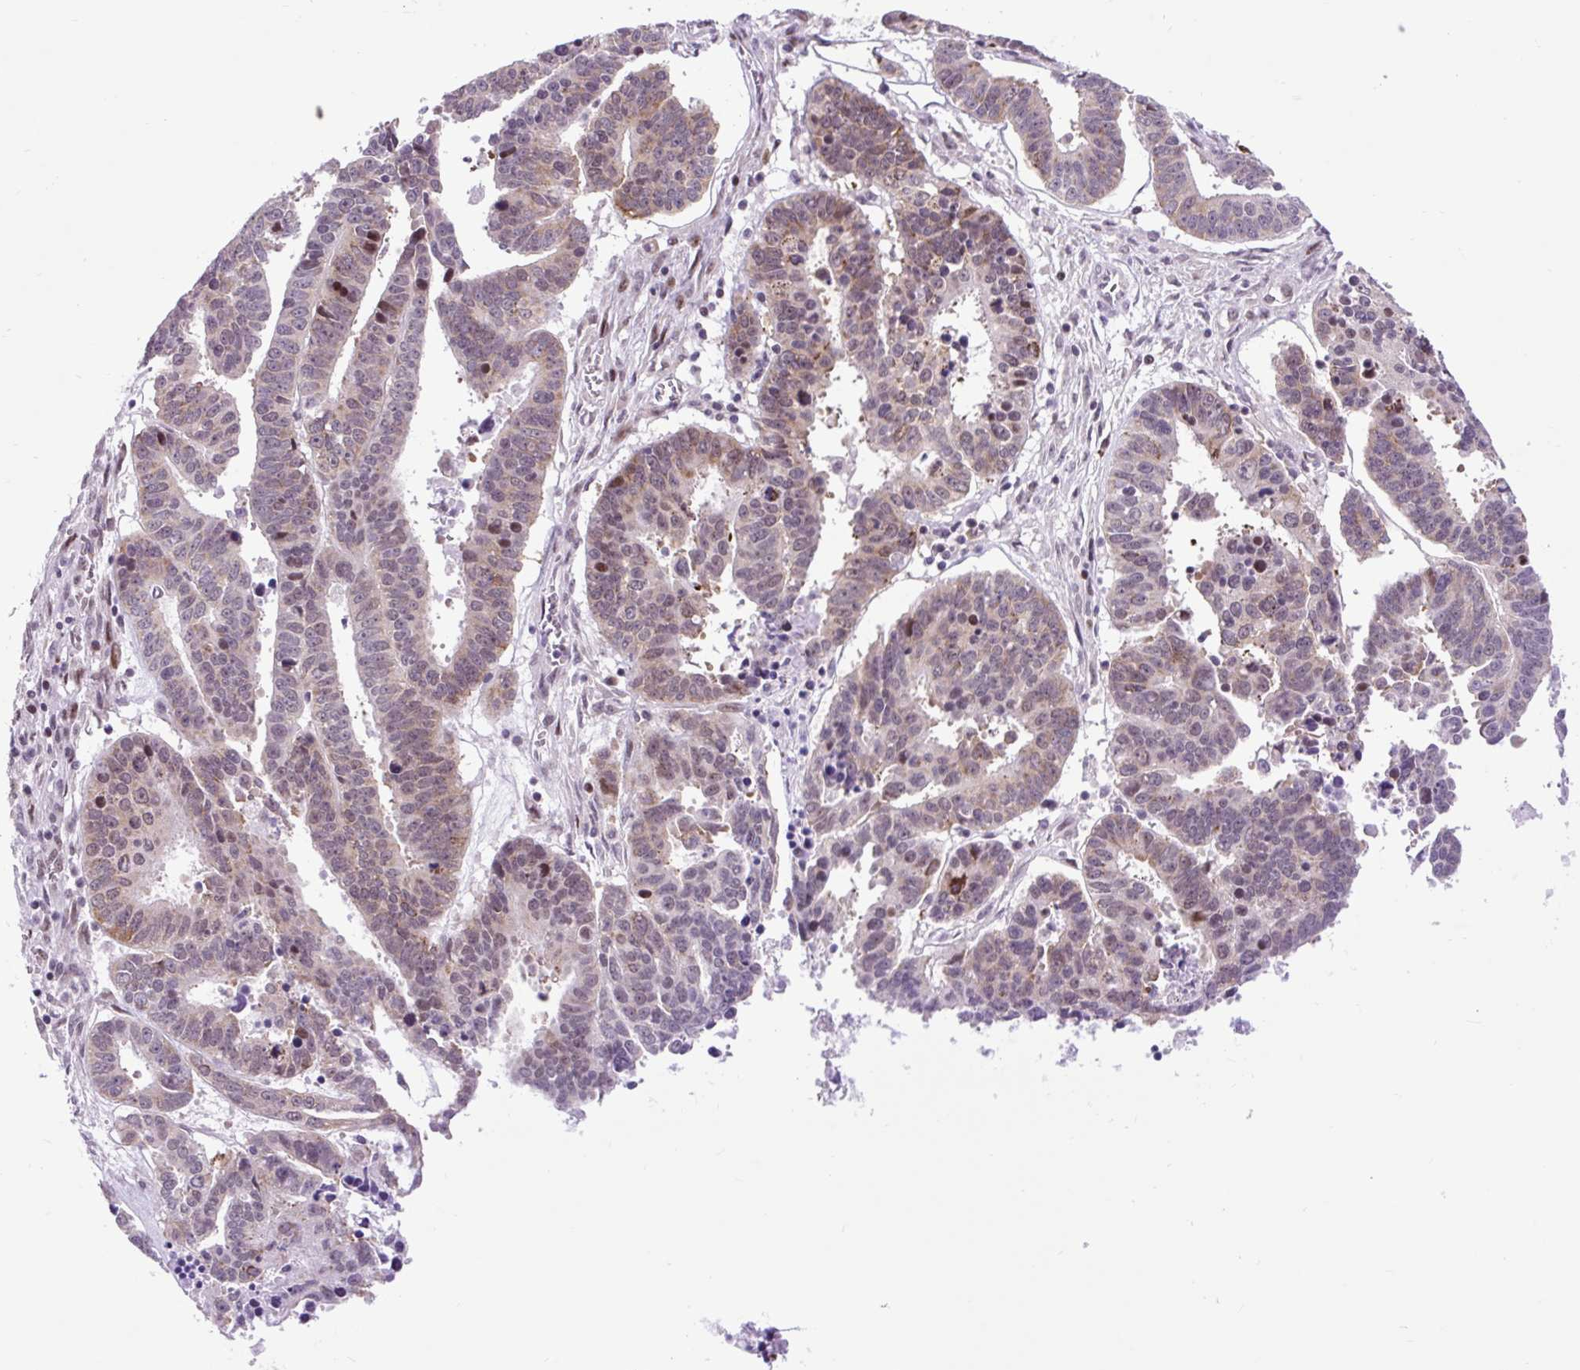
{"staining": {"intensity": "moderate", "quantity": "25%-75%", "location": "cytoplasmic/membranous"}, "tissue": "ovarian cancer", "cell_type": "Tumor cells", "image_type": "cancer", "snomed": [{"axis": "morphology", "description": "Carcinoma, endometroid"}, {"axis": "morphology", "description": "Cystadenocarcinoma, serous, NOS"}, {"axis": "topography", "description": "Ovary"}], "caption": "Protein expression analysis of ovarian endometroid carcinoma exhibits moderate cytoplasmic/membranous expression in approximately 25%-75% of tumor cells.", "gene": "CLK2", "patient": {"sex": "female", "age": 45}}